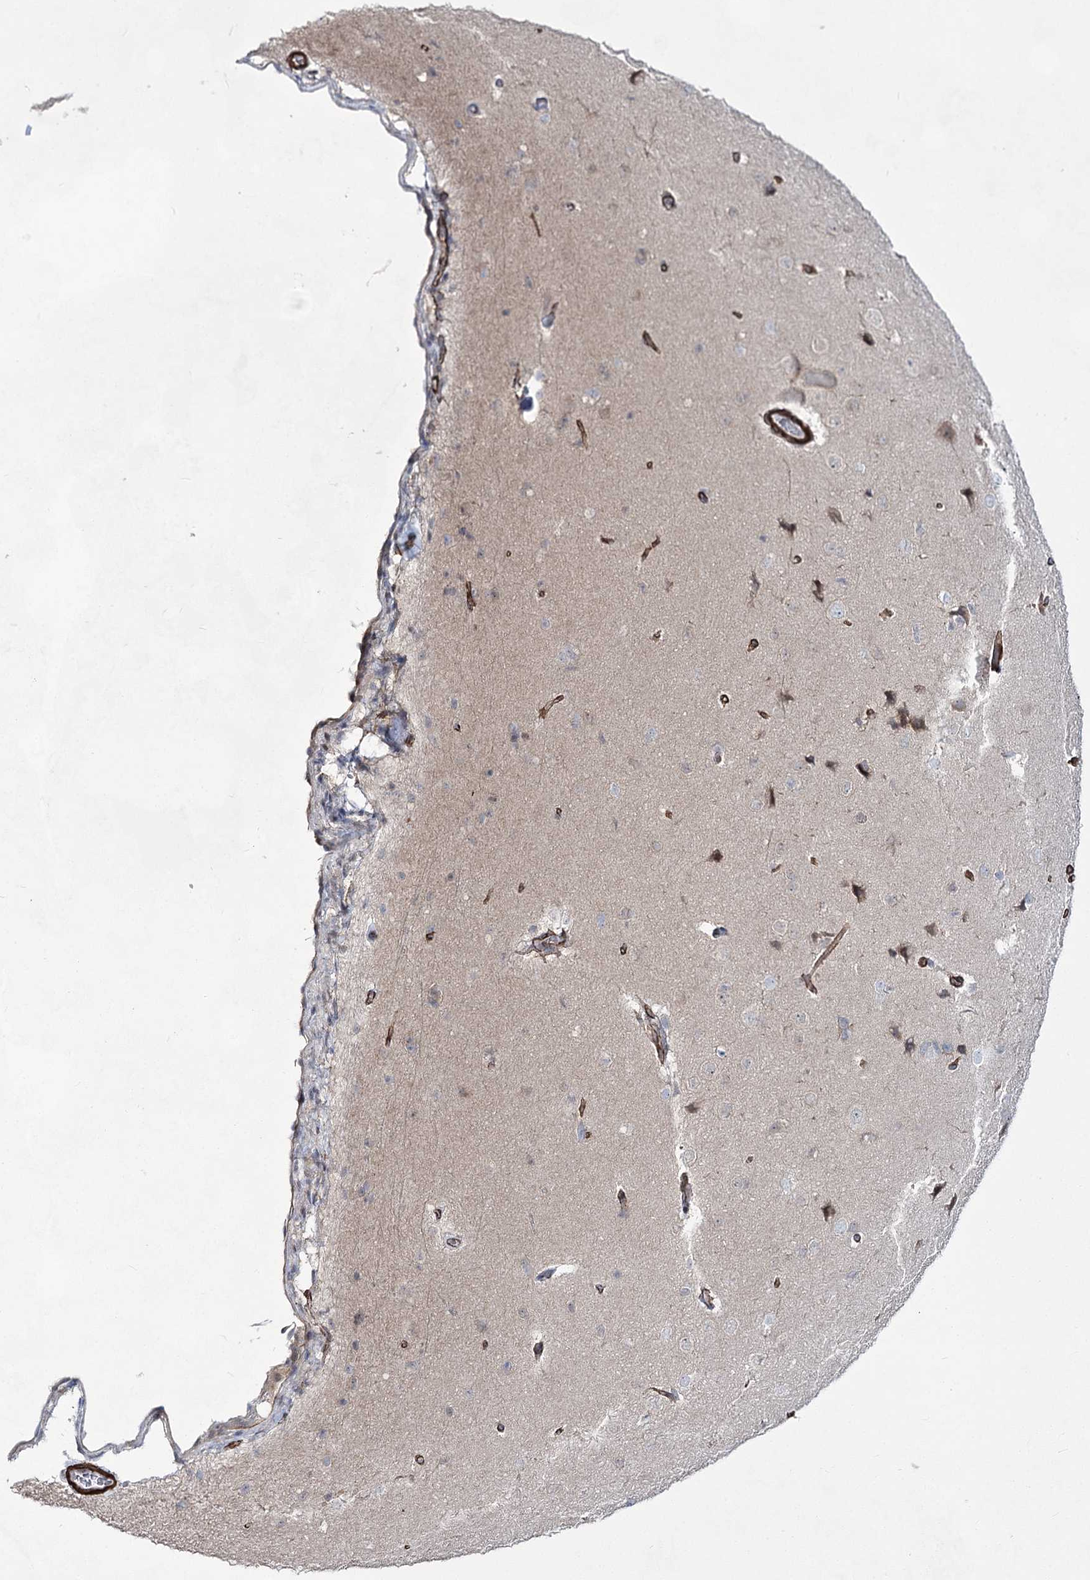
{"staining": {"intensity": "strong", "quantity": ">75%", "location": "cytoplasmic/membranous"}, "tissue": "cerebral cortex", "cell_type": "Endothelial cells", "image_type": "normal", "snomed": [{"axis": "morphology", "description": "Normal tissue, NOS"}, {"axis": "topography", "description": "Cerebral cortex"}], "caption": "DAB immunohistochemical staining of normal human cerebral cortex displays strong cytoplasmic/membranous protein expression in about >75% of endothelial cells.", "gene": "CWF19L1", "patient": {"sex": "male", "age": 62}}